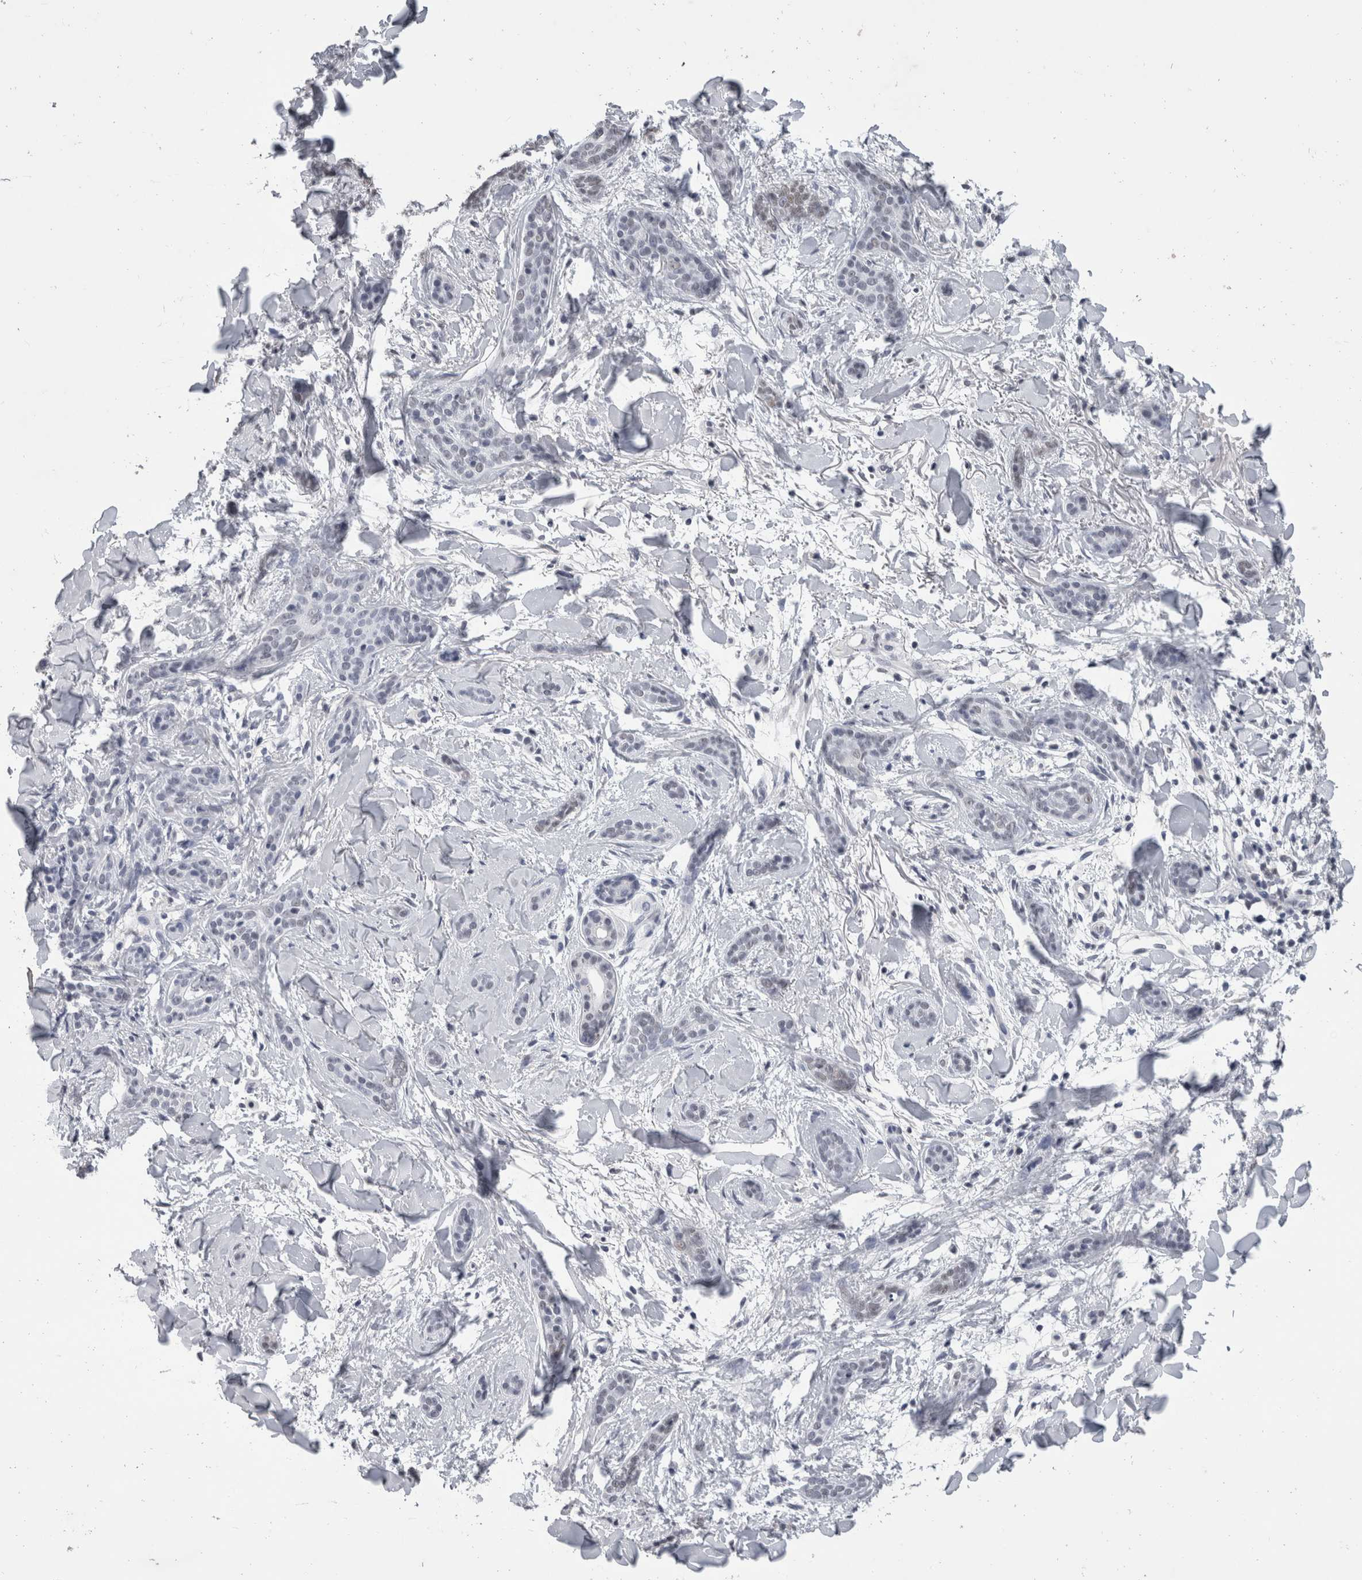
{"staining": {"intensity": "weak", "quantity": "<25%", "location": "nuclear"}, "tissue": "skin cancer", "cell_type": "Tumor cells", "image_type": "cancer", "snomed": [{"axis": "morphology", "description": "Basal cell carcinoma"}, {"axis": "morphology", "description": "Adnexal tumor, benign"}, {"axis": "topography", "description": "Skin"}], "caption": "Immunohistochemistry micrograph of human skin cancer stained for a protein (brown), which exhibits no positivity in tumor cells. (Stains: DAB IHC with hematoxylin counter stain, Microscopy: brightfield microscopy at high magnification).", "gene": "DDX17", "patient": {"sex": "female", "age": 42}}